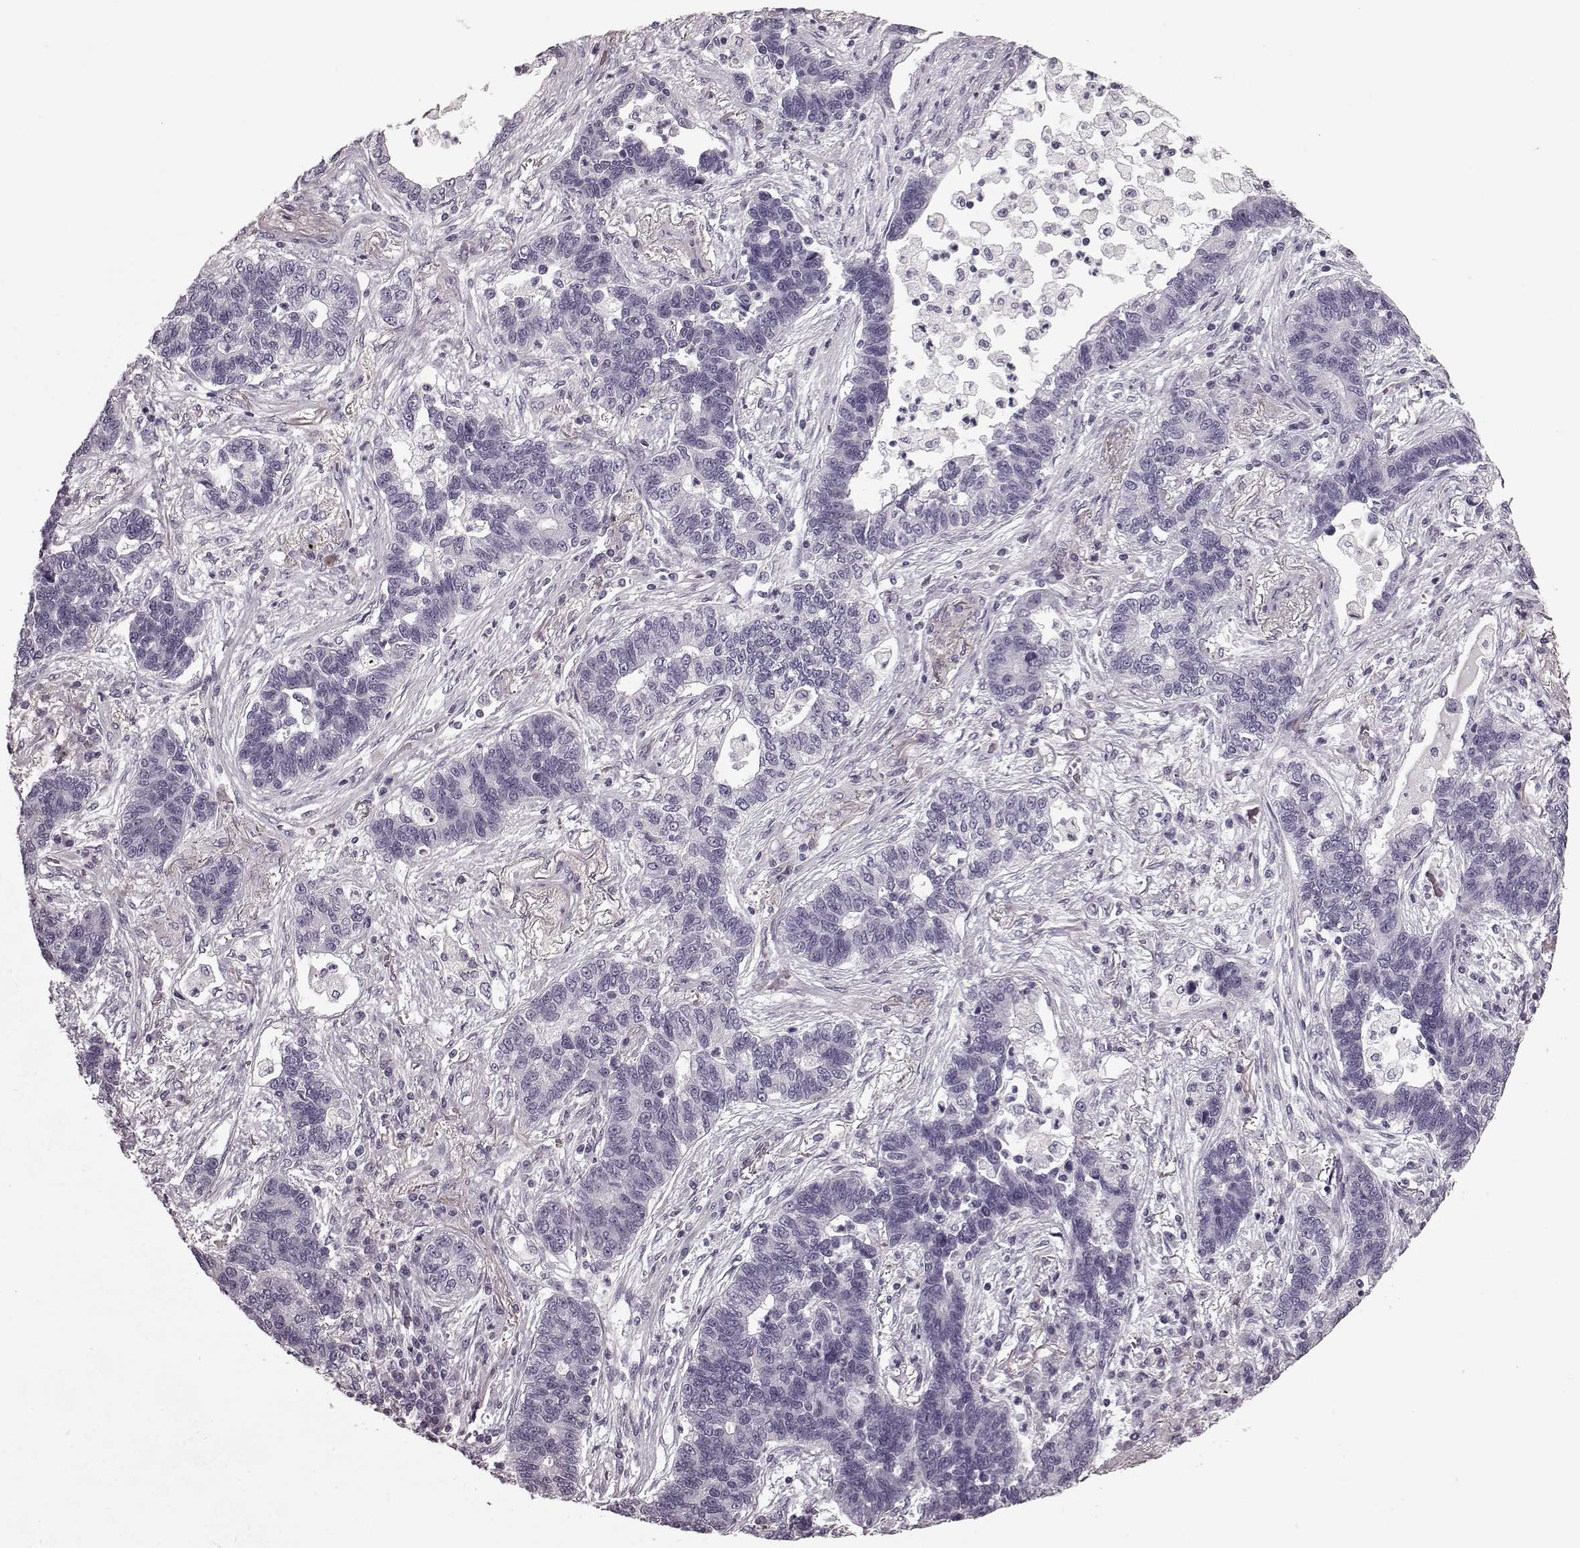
{"staining": {"intensity": "negative", "quantity": "none", "location": "none"}, "tissue": "lung cancer", "cell_type": "Tumor cells", "image_type": "cancer", "snomed": [{"axis": "morphology", "description": "Adenocarcinoma, NOS"}, {"axis": "topography", "description": "Lung"}], "caption": "Lung adenocarcinoma stained for a protein using immunohistochemistry (IHC) demonstrates no positivity tumor cells.", "gene": "CST7", "patient": {"sex": "female", "age": 57}}